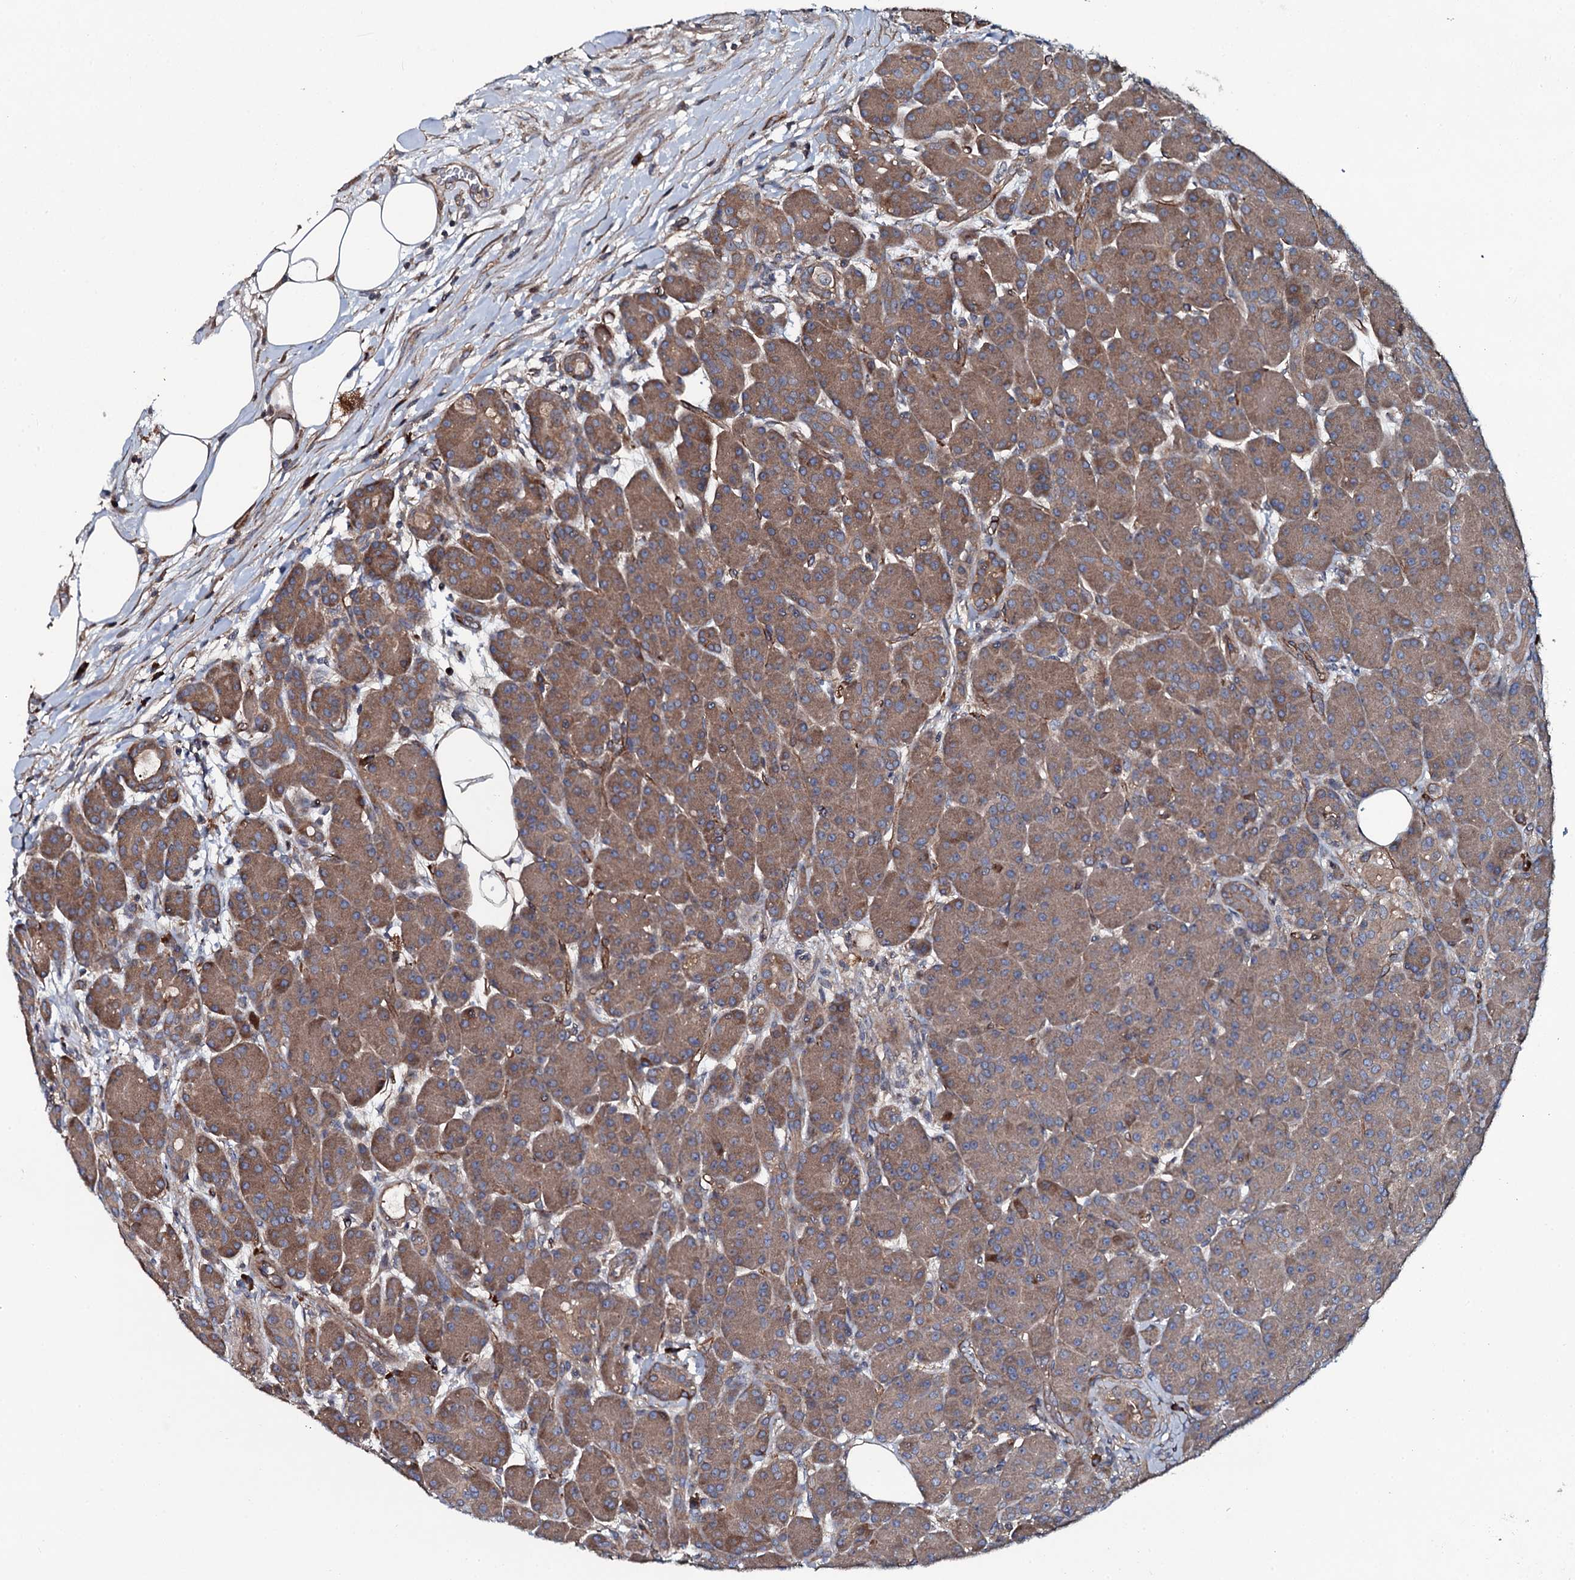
{"staining": {"intensity": "moderate", "quantity": ">75%", "location": "cytoplasmic/membranous"}, "tissue": "pancreas", "cell_type": "Exocrine glandular cells", "image_type": "normal", "snomed": [{"axis": "morphology", "description": "Normal tissue, NOS"}, {"axis": "topography", "description": "Pancreas"}], "caption": "Pancreas was stained to show a protein in brown. There is medium levels of moderate cytoplasmic/membranous expression in approximately >75% of exocrine glandular cells.", "gene": "USPL1", "patient": {"sex": "male", "age": 63}}